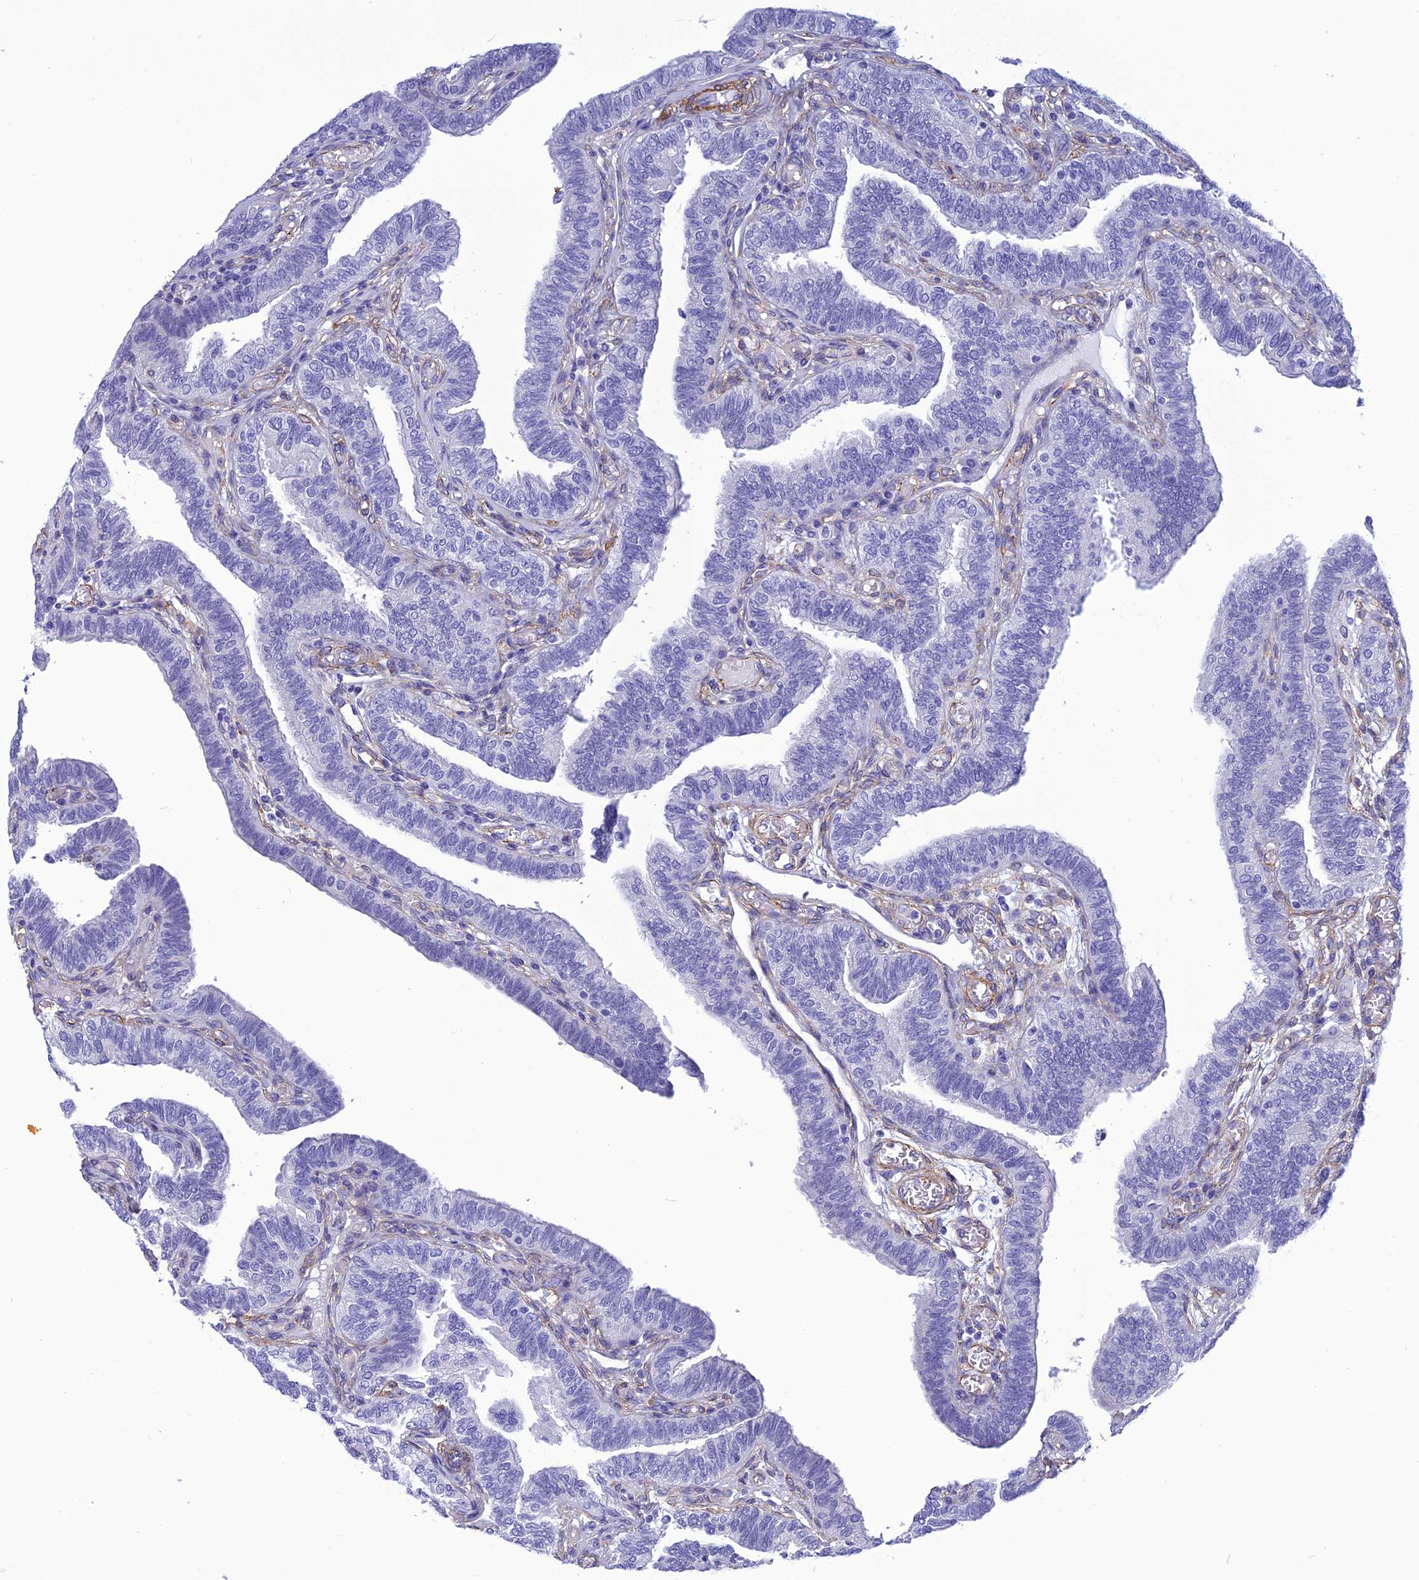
{"staining": {"intensity": "negative", "quantity": "none", "location": "none"}, "tissue": "fallopian tube", "cell_type": "Glandular cells", "image_type": "normal", "snomed": [{"axis": "morphology", "description": "Normal tissue, NOS"}, {"axis": "topography", "description": "Fallopian tube"}], "caption": "DAB (3,3'-diaminobenzidine) immunohistochemical staining of benign fallopian tube reveals no significant positivity in glandular cells.", "gene": "NKD1", "patient": {"sex": "female", "age": 39}}